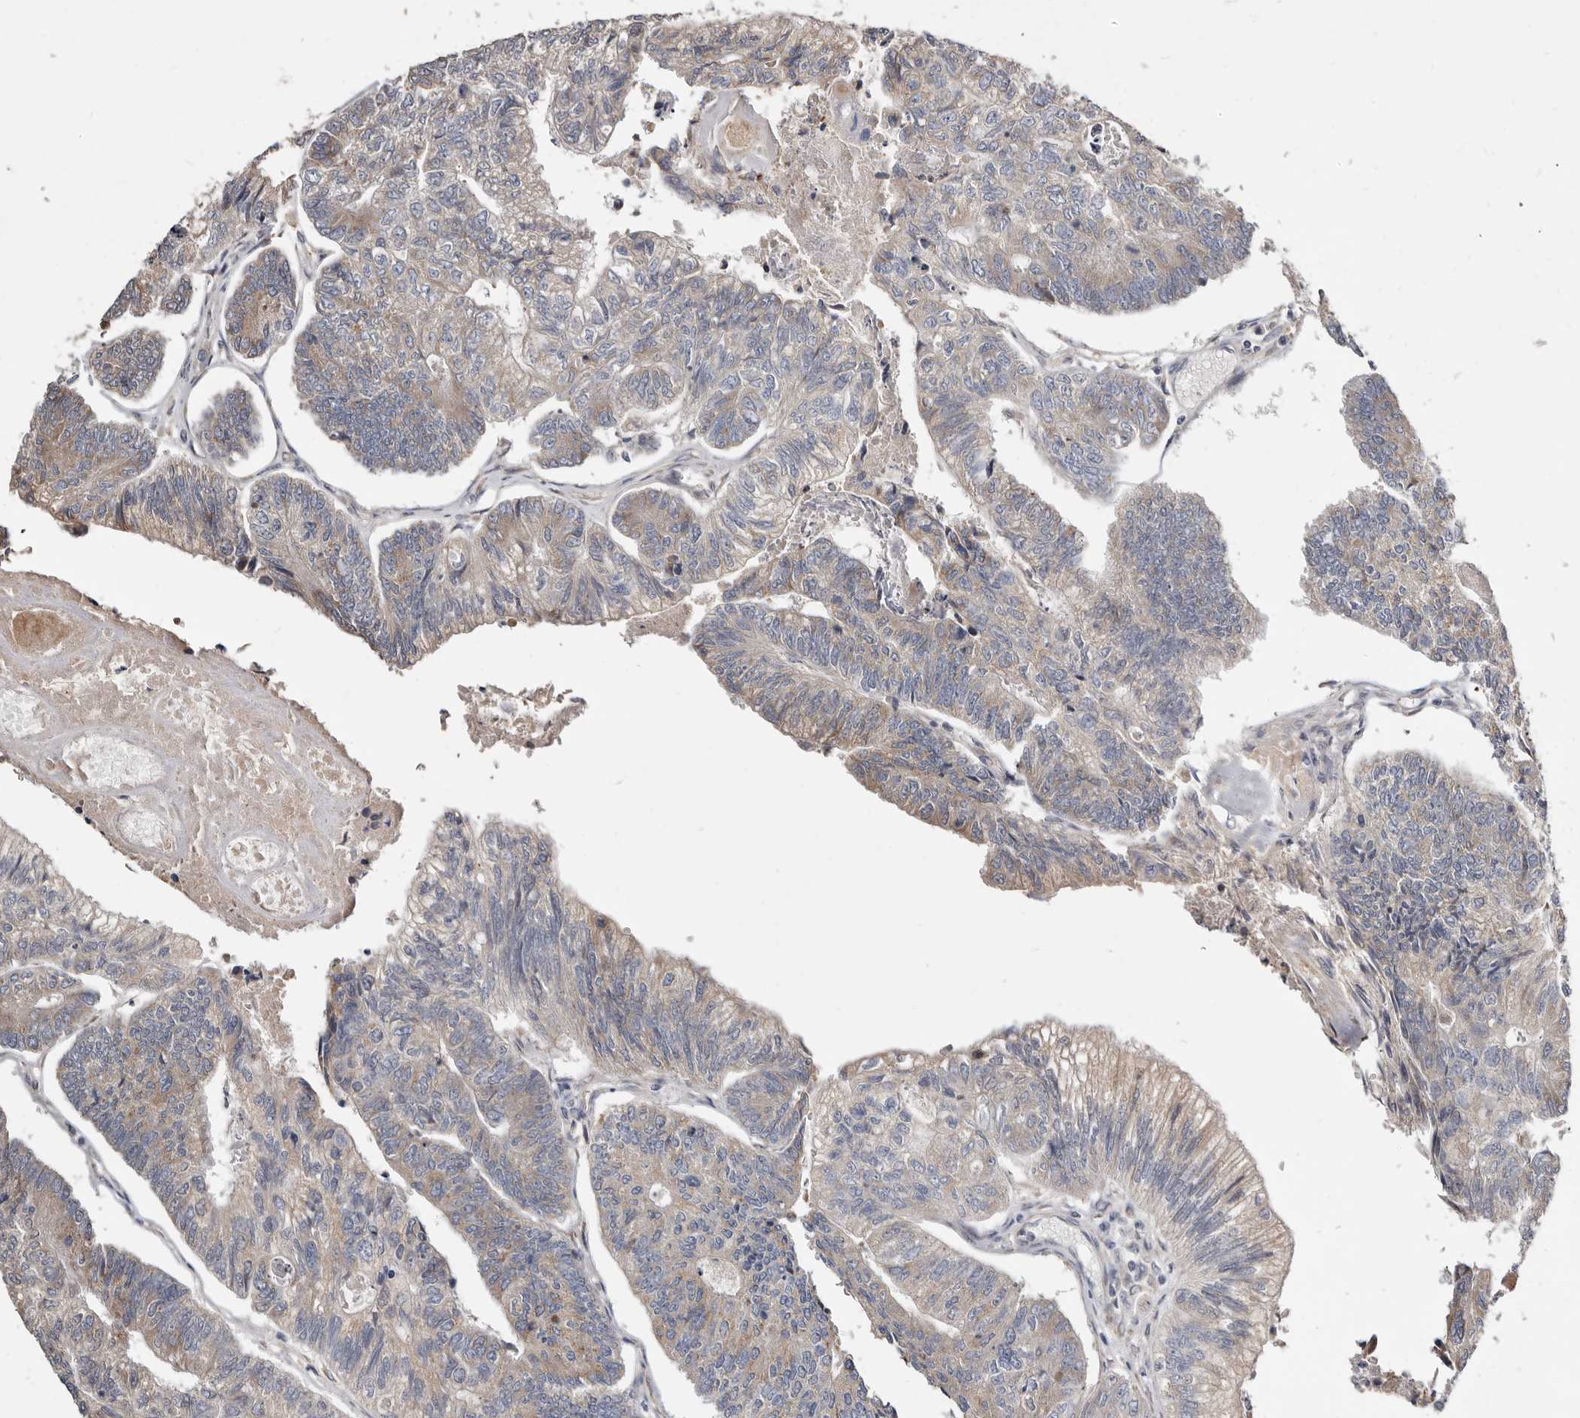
{"staining": {"intensity": "weak", "quantity": "25%-75%", "location": "cytoplasmic/membranous"}, "tissue": "colorectal cancer", "cell_type": "Tumor cells", "image_type": "cancer", "snomed": [{"axis": "morphology", "description": "Adenocarcinoma, NOS"}, {"axis": "topography", "description": "Colon"}], "caption": "Adenocarcinoma (colorectal) stained with a brown dye displays weak cytoplasmic/membranous positive staining in approximately 25%-75% of tumor cells.", "gene": "ASIC5", "patient": {"sex": "female", "age": 67}}